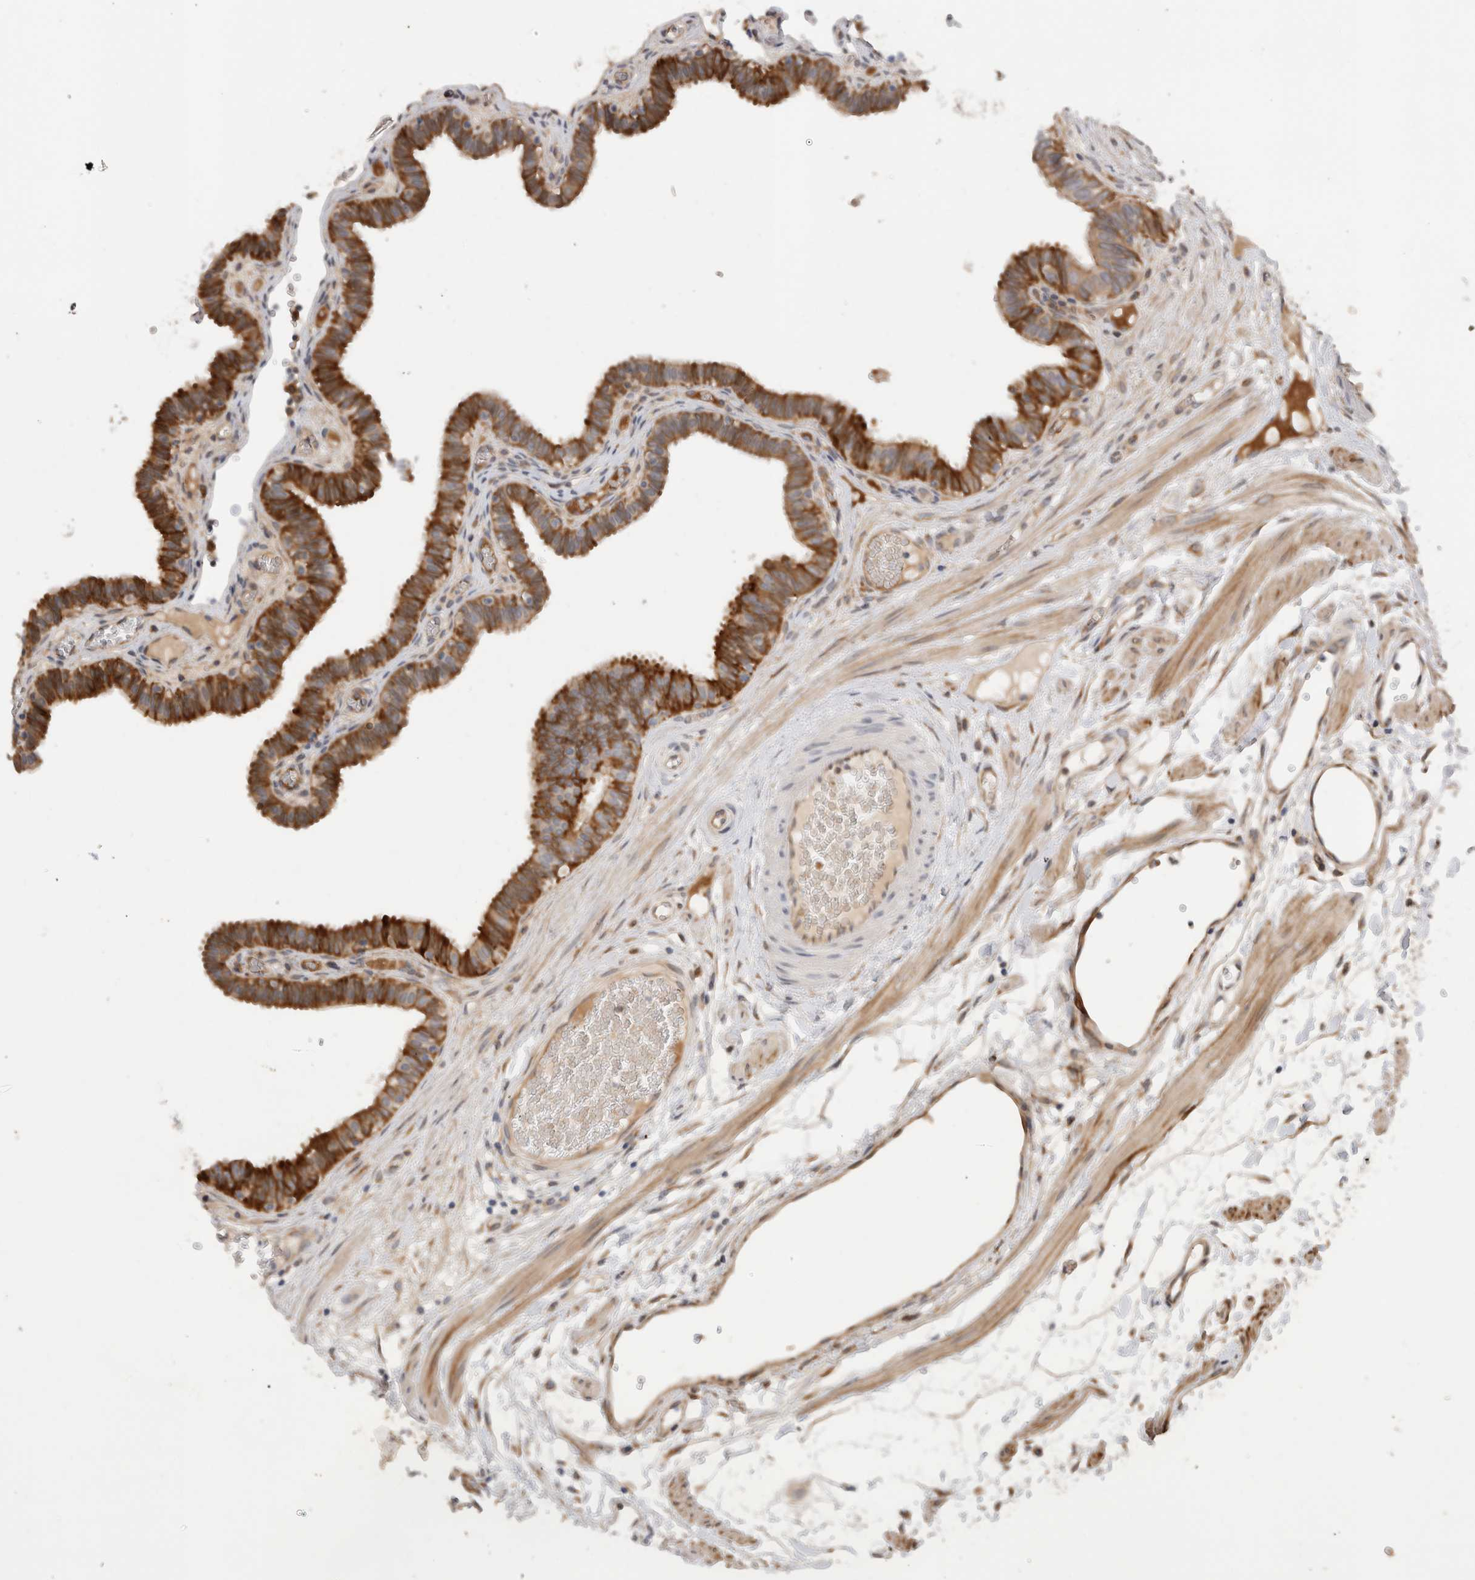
{"staining": {"intensity": "strong", "quantity": ">75%", "location": "cytoplasmic/membranous"}, "tissue": "fallopian tube", "cell_type": "Glandular cells", "image_type": "normal", "snomed": [{"axis": "morphology", "description": "Normal tissue, NOS"}, {"axis": "topography", "description": "Fallopian tube"}, {"axis": "topography", "description": "Placenta"}], "caption": "IHC photomicrograph of normal fallopian tube stained for a protein (brown), which displays high levels of strong cytoplasmic/membranous staining in about >75% of glandular cells.", "gene": "APOL2", "patient": {"sex": "female", "age": 32}}